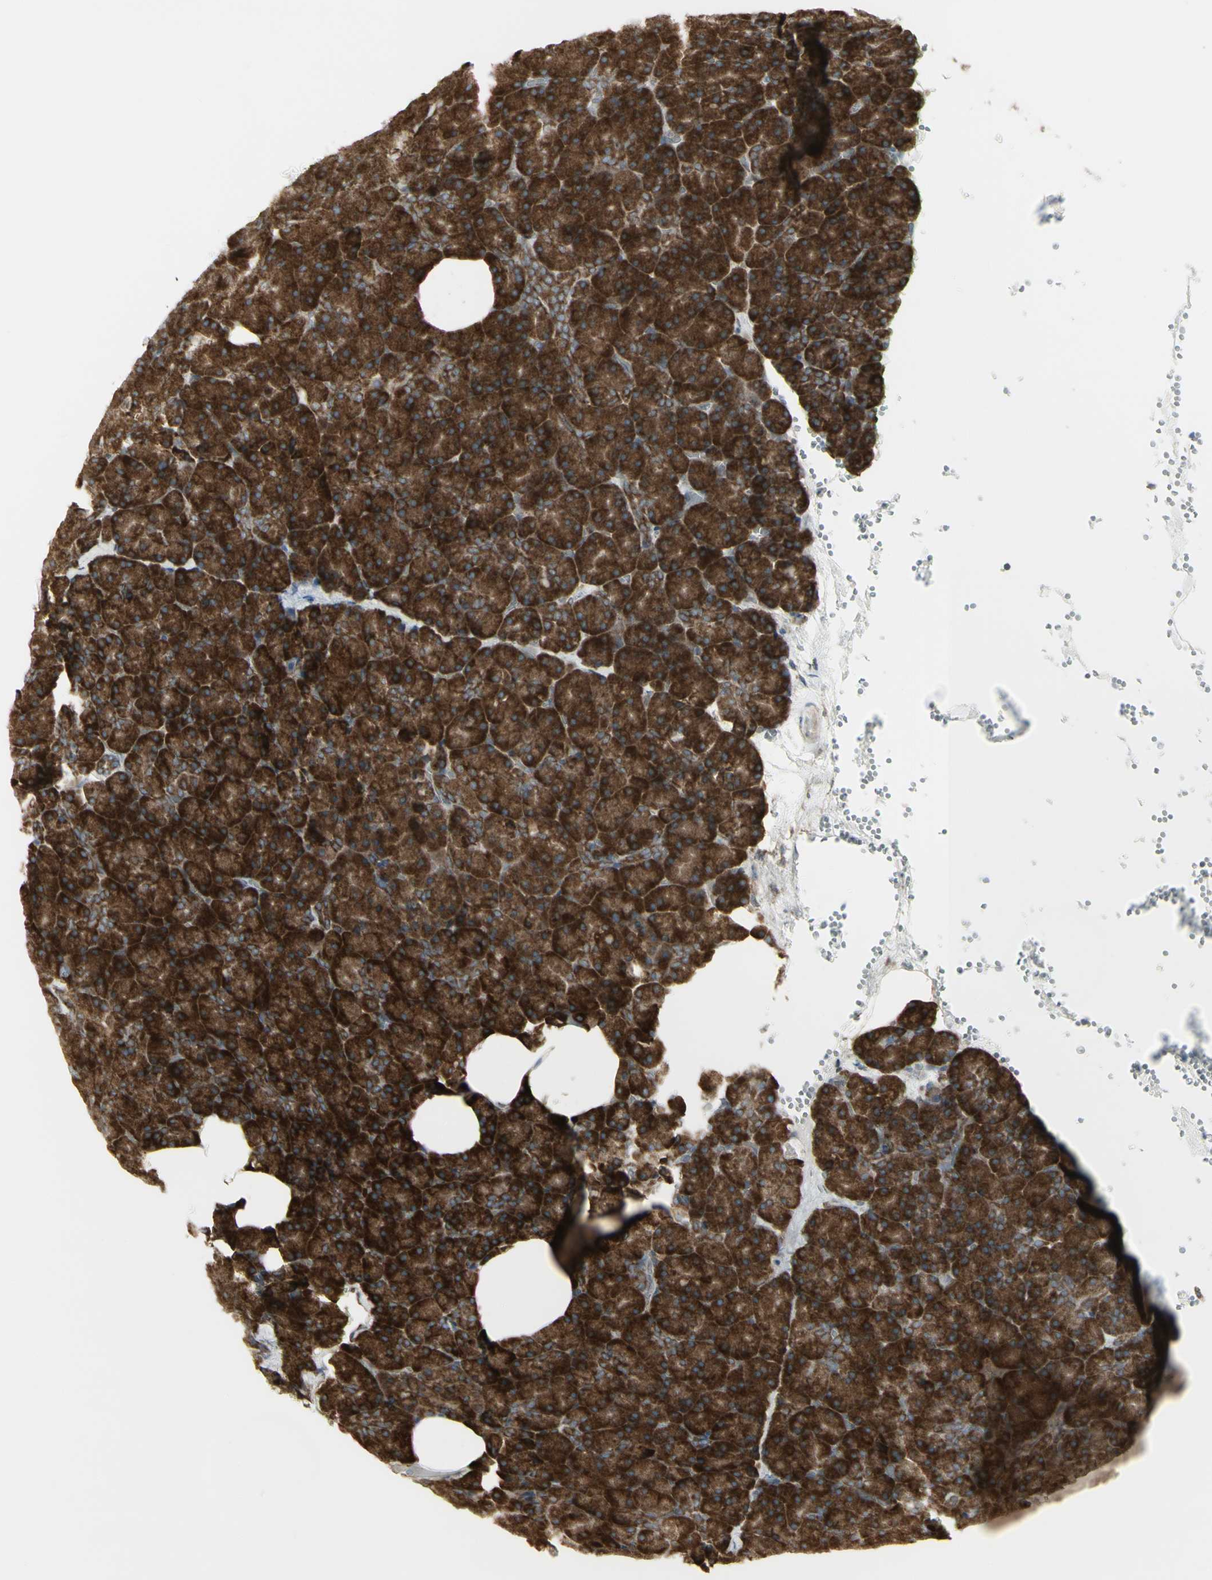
{"staining": {"intensity": "strong", "quantity": ">75%", "location": "cytoplasmic/membranous"}, "tissue": "pancreas", "cell_type": "Exocrine glandular cells", "image_type": "normal", "snomed": [{"axis": "morphology", "description": "Normal tissue, NOS"}, {"axis": "topography", "description": "Pancreas"}], "caption": "Protein staining shows strong cytoplasmic/membranous staining in about >75% of exocrine glandular cells in benign pancreas. The protein of interest is stained brown, and the nuclei are stained in blue (DAB IHC with brightfield microscopy, high magnification).", "gene": "FKBP3", "patient": {"sex": "female", "age": 35}}